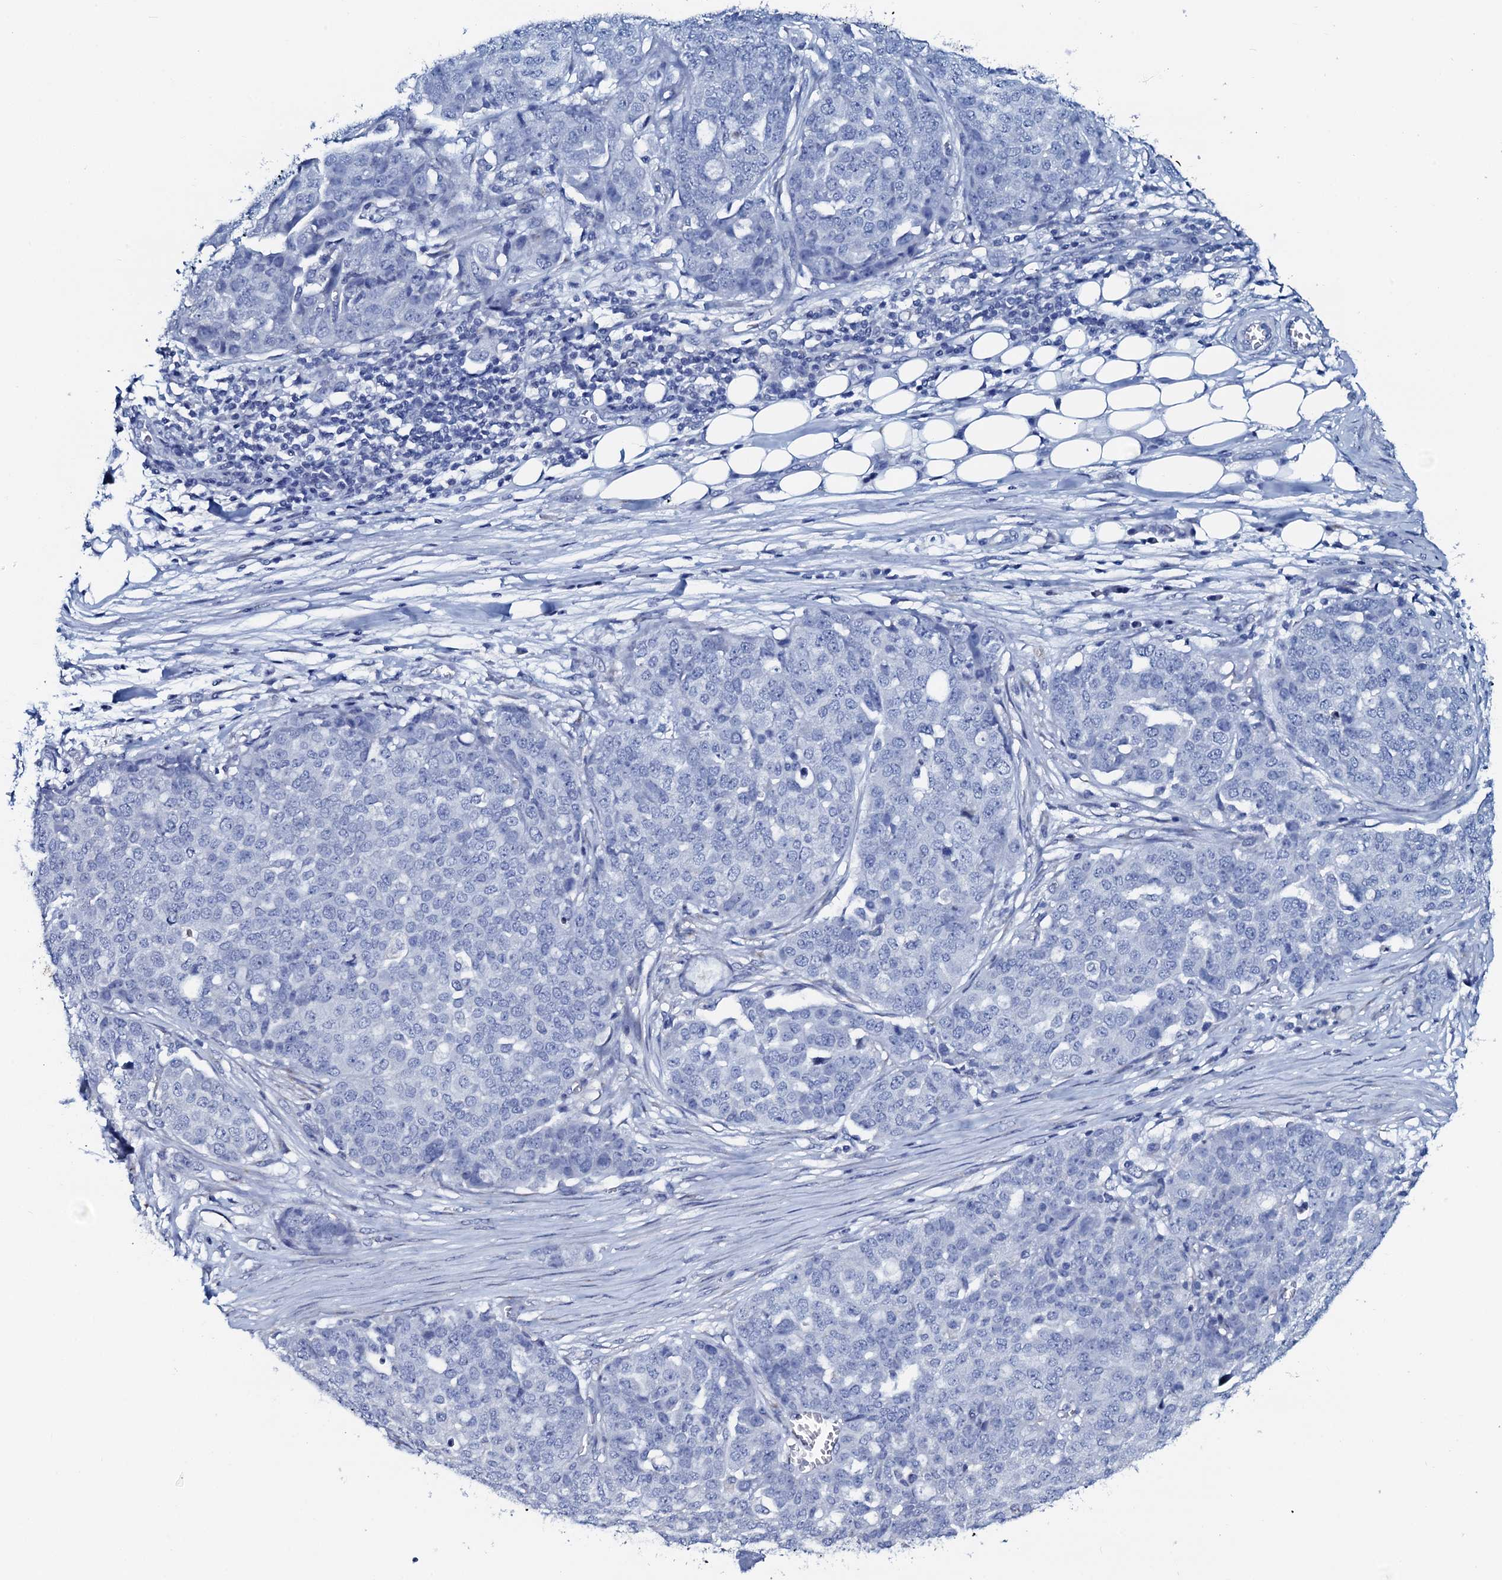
{"staining": {"intensity": "negative", "quantity": "none", "location": "none"}, "tissue": "ovarian cancer", "cell_type": "Tumor cells", "image_type": "cancer", "snomed": [{"axis": "morphology", "description": "Cystadenocarcinoma, serous, NOS"}, {"axis": "topography", "description": "Soft tissue"}, {"axis": "topography", "description": "Ovary"}], "caption": "Immunohistochemical staining of ovarian cancer (serous cystadenocarcinoma) exhibits no significant expression in tumor cells.", "gene": "AMER2", "patient": {"sex": "female", "age": 57}}